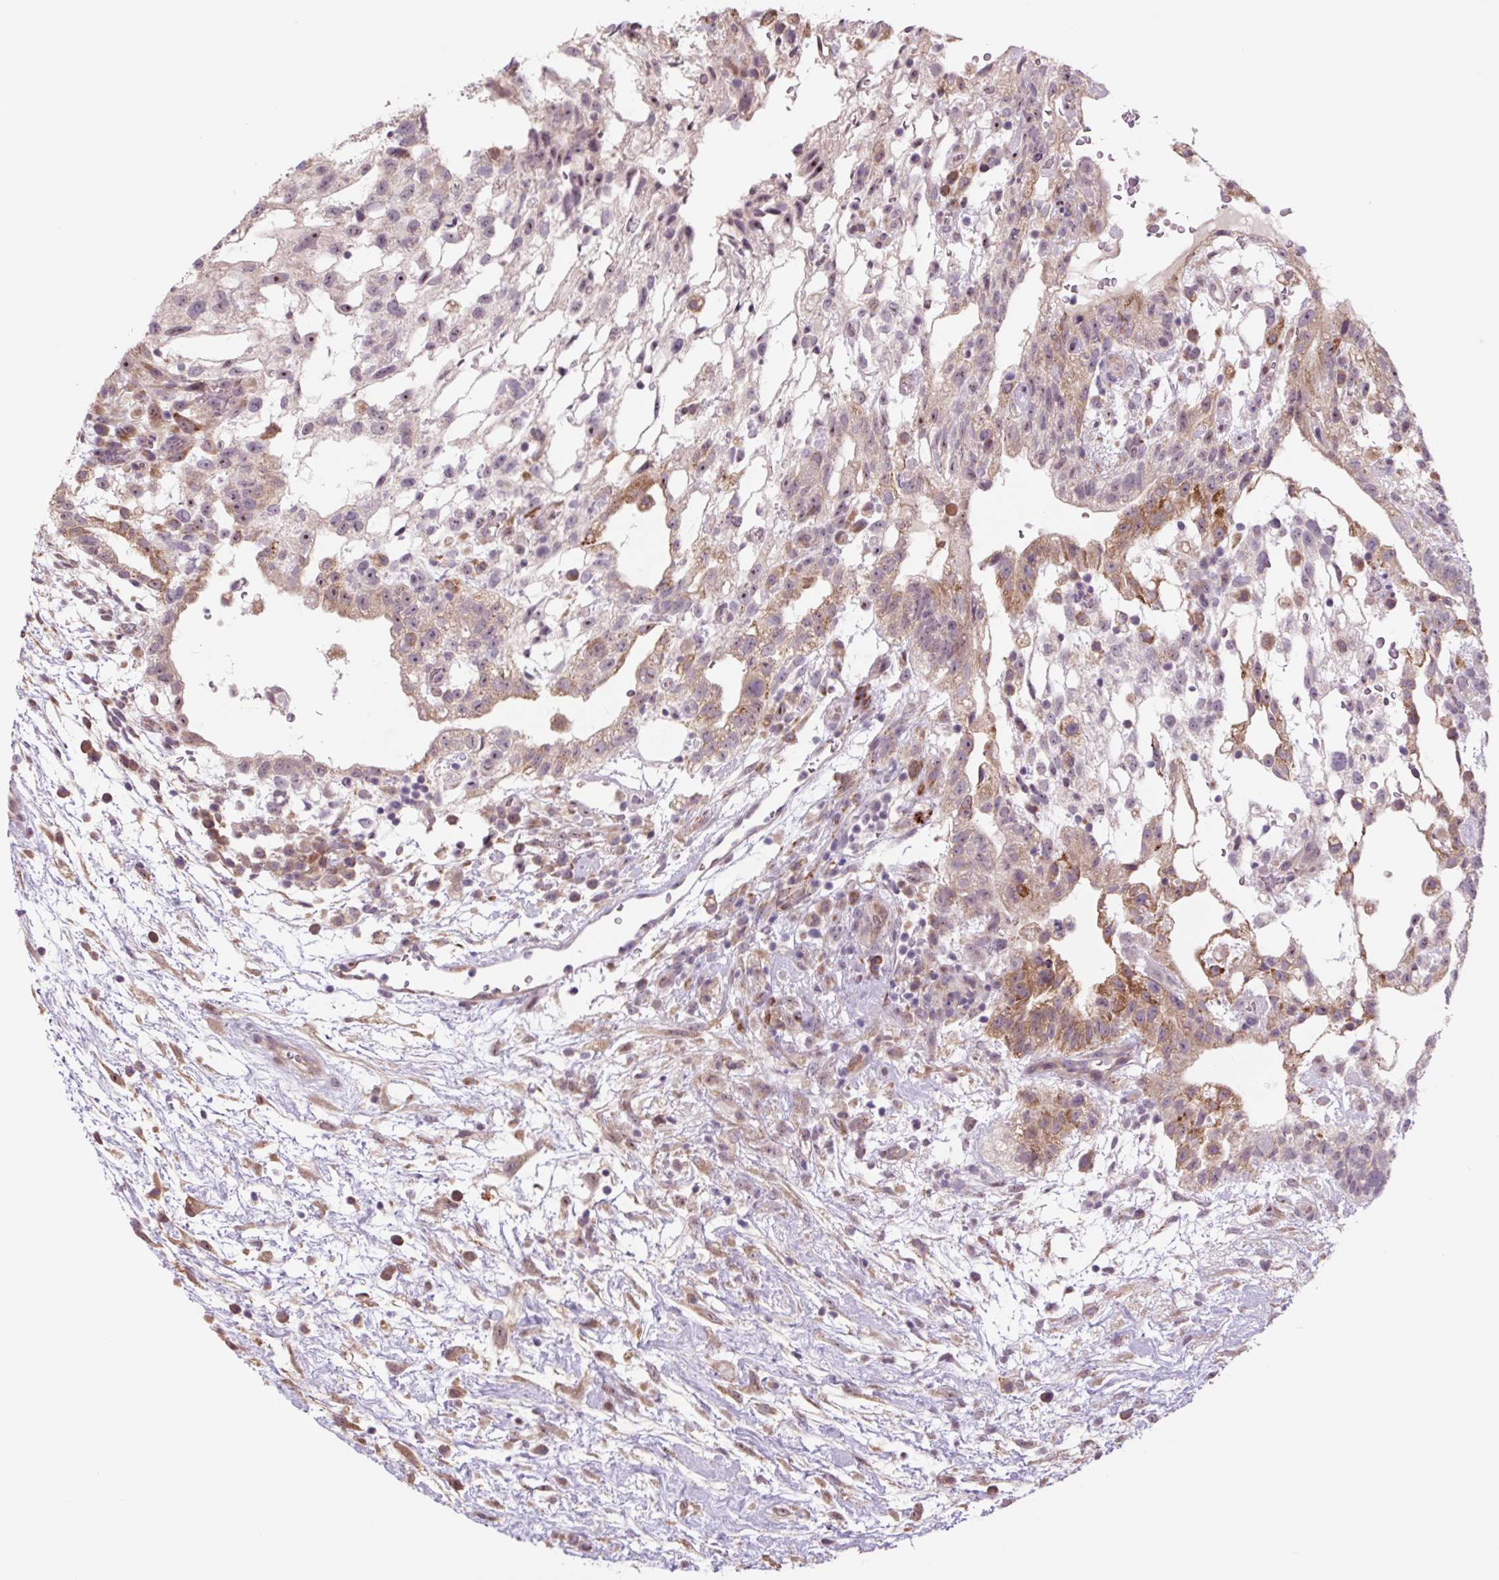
{"staining": {"intensity": "strong", "quantity": "25%-75%", "location": "cytoplasmic/membranous,nuclear"}, "tissue": "testis cancer", "cell_type": "Tumor cells", "image_type": "cancer", "snomed": [{"axis": "morphology", "description": "Carcinoma, Embryonal, NOS"}, {"axis": "topography", "description": "Testis"}], "caption": "Brown immunohistochemical staining in testis embryonal carcinoma demonstrates strong cytoplasmic/membranous and nuclear expression in approximately 25%-75% of tumor cells.", "gene": "PLA2G4A", "patient": {"sex": "male", "age": 32}}